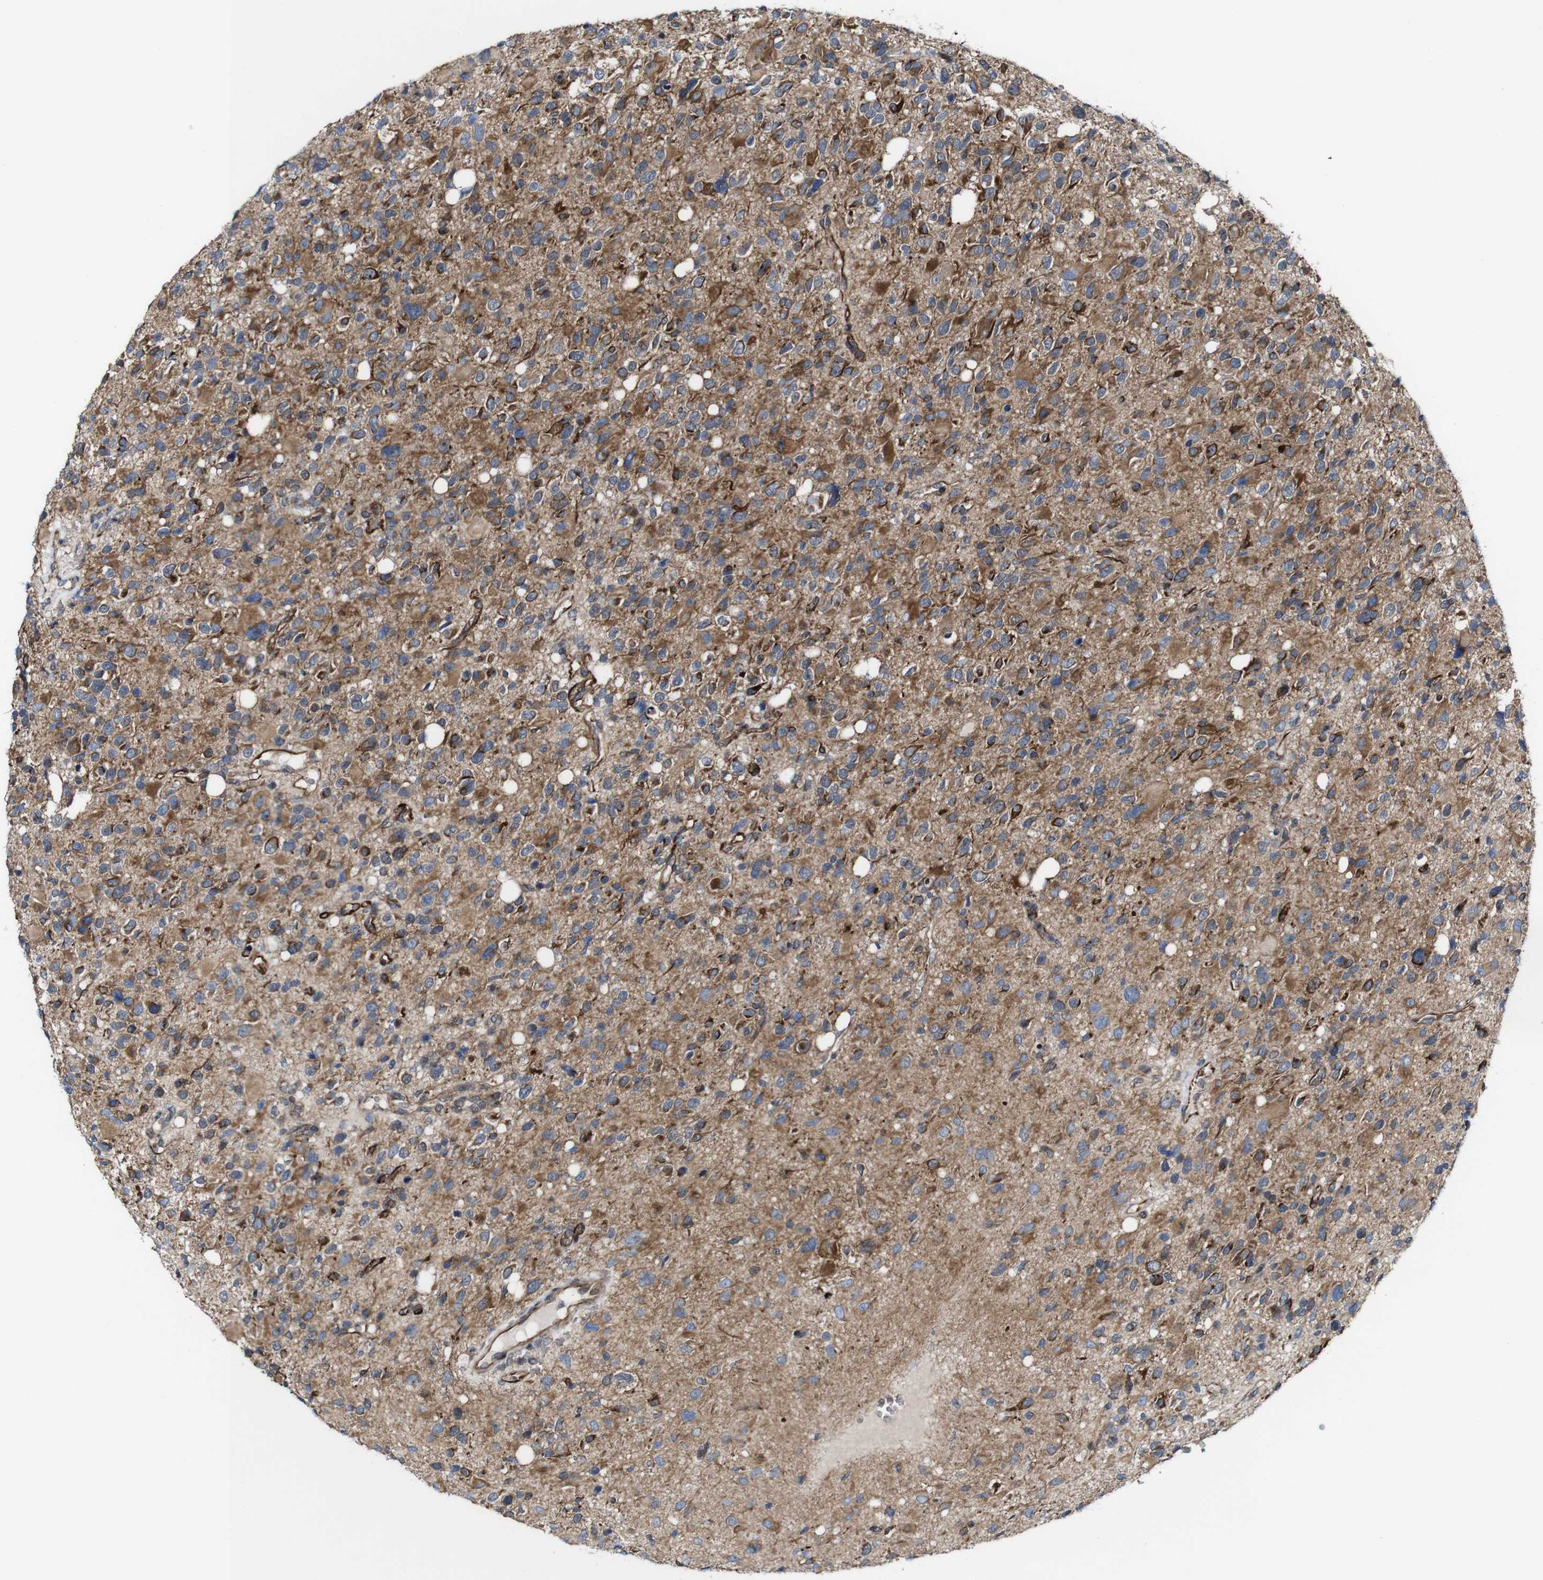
{"staining": {"intensity": "moderate", "quantity": "25%-75%", "location": "cytoplasmic/membranous"}, "tissue": "glioma", "cell_type": "Tumor cells", "image_type": "cancer", "snomed": [{"axis": "morphology", "description": "Glioma, malignant, High grade"}, {"axis": "topography", "description": "Brain"}], "caption": "This image reveals immunohistochemistry staining of malignant glioma (high-grade), with medium moderate cytoplasmic/membranous staining in approximately 25%-75% of tumor cells.", "gene": "JAK2", "patient": {"sex": "male", "age": 48}}